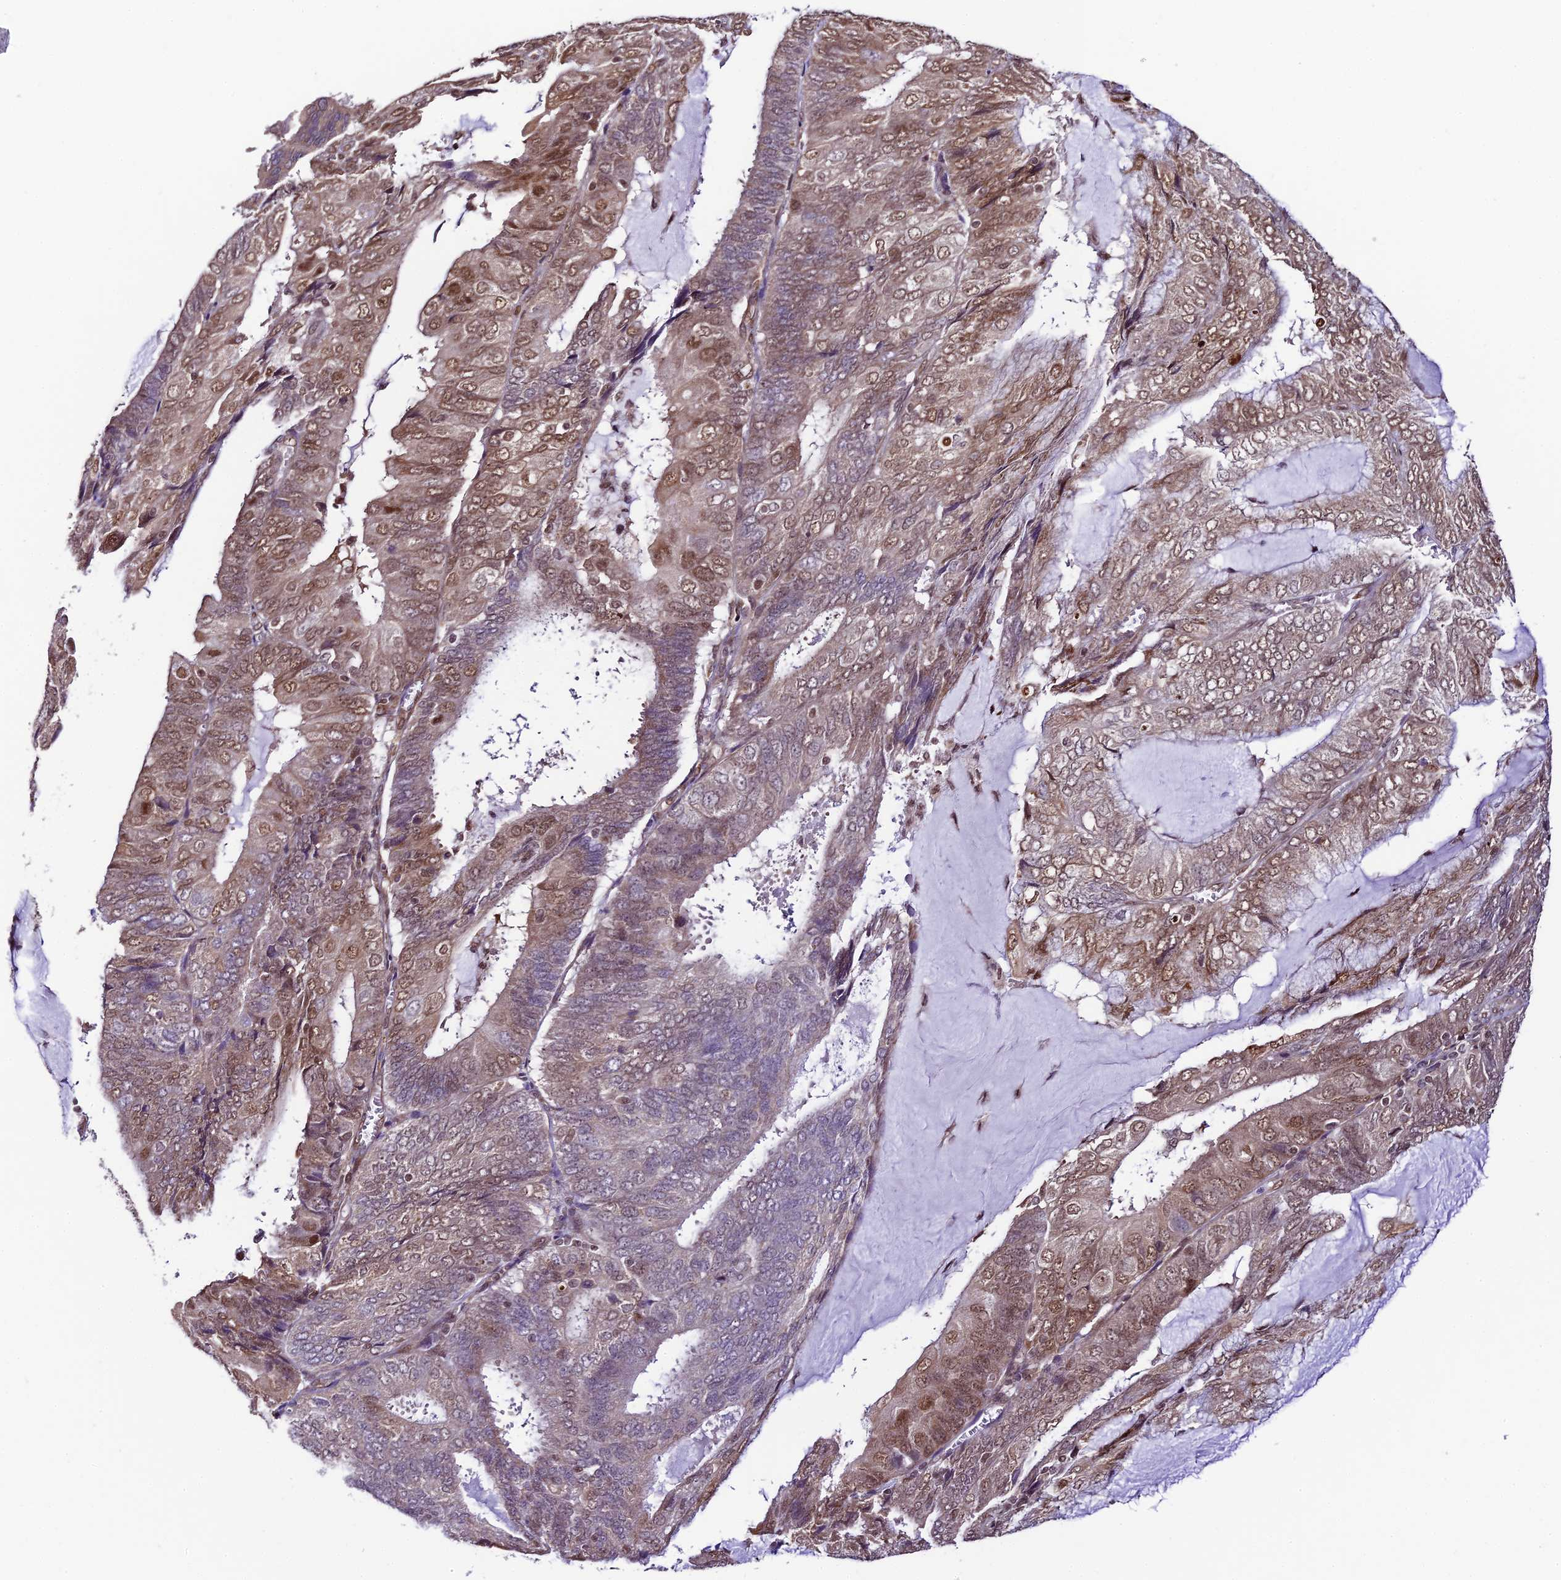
{"staining": {"intensity": "moderate", "quantity": "25%-75%", "location": "cytoplasmic/membranous,nuclear"}, "tissue": "endometrial cancer", "cell_type": "Tumor cells", "image_type": "cancer", "snomed": [{"axis": "morphology", "description": "Adenocarcinoma, NOS"}, {"axis": "topography", "description": "Endometrium"}], "caption": "Moderate cytoplasmic/membranous and nuclear positivity is seen in about 25%-75% of tumor cells in endometrial cancer. (DAB IHC, brown staining for protein, blue staining for nuclei).", "gene": "TRIM22", "patient": {"sex": "female", "age": 81}}